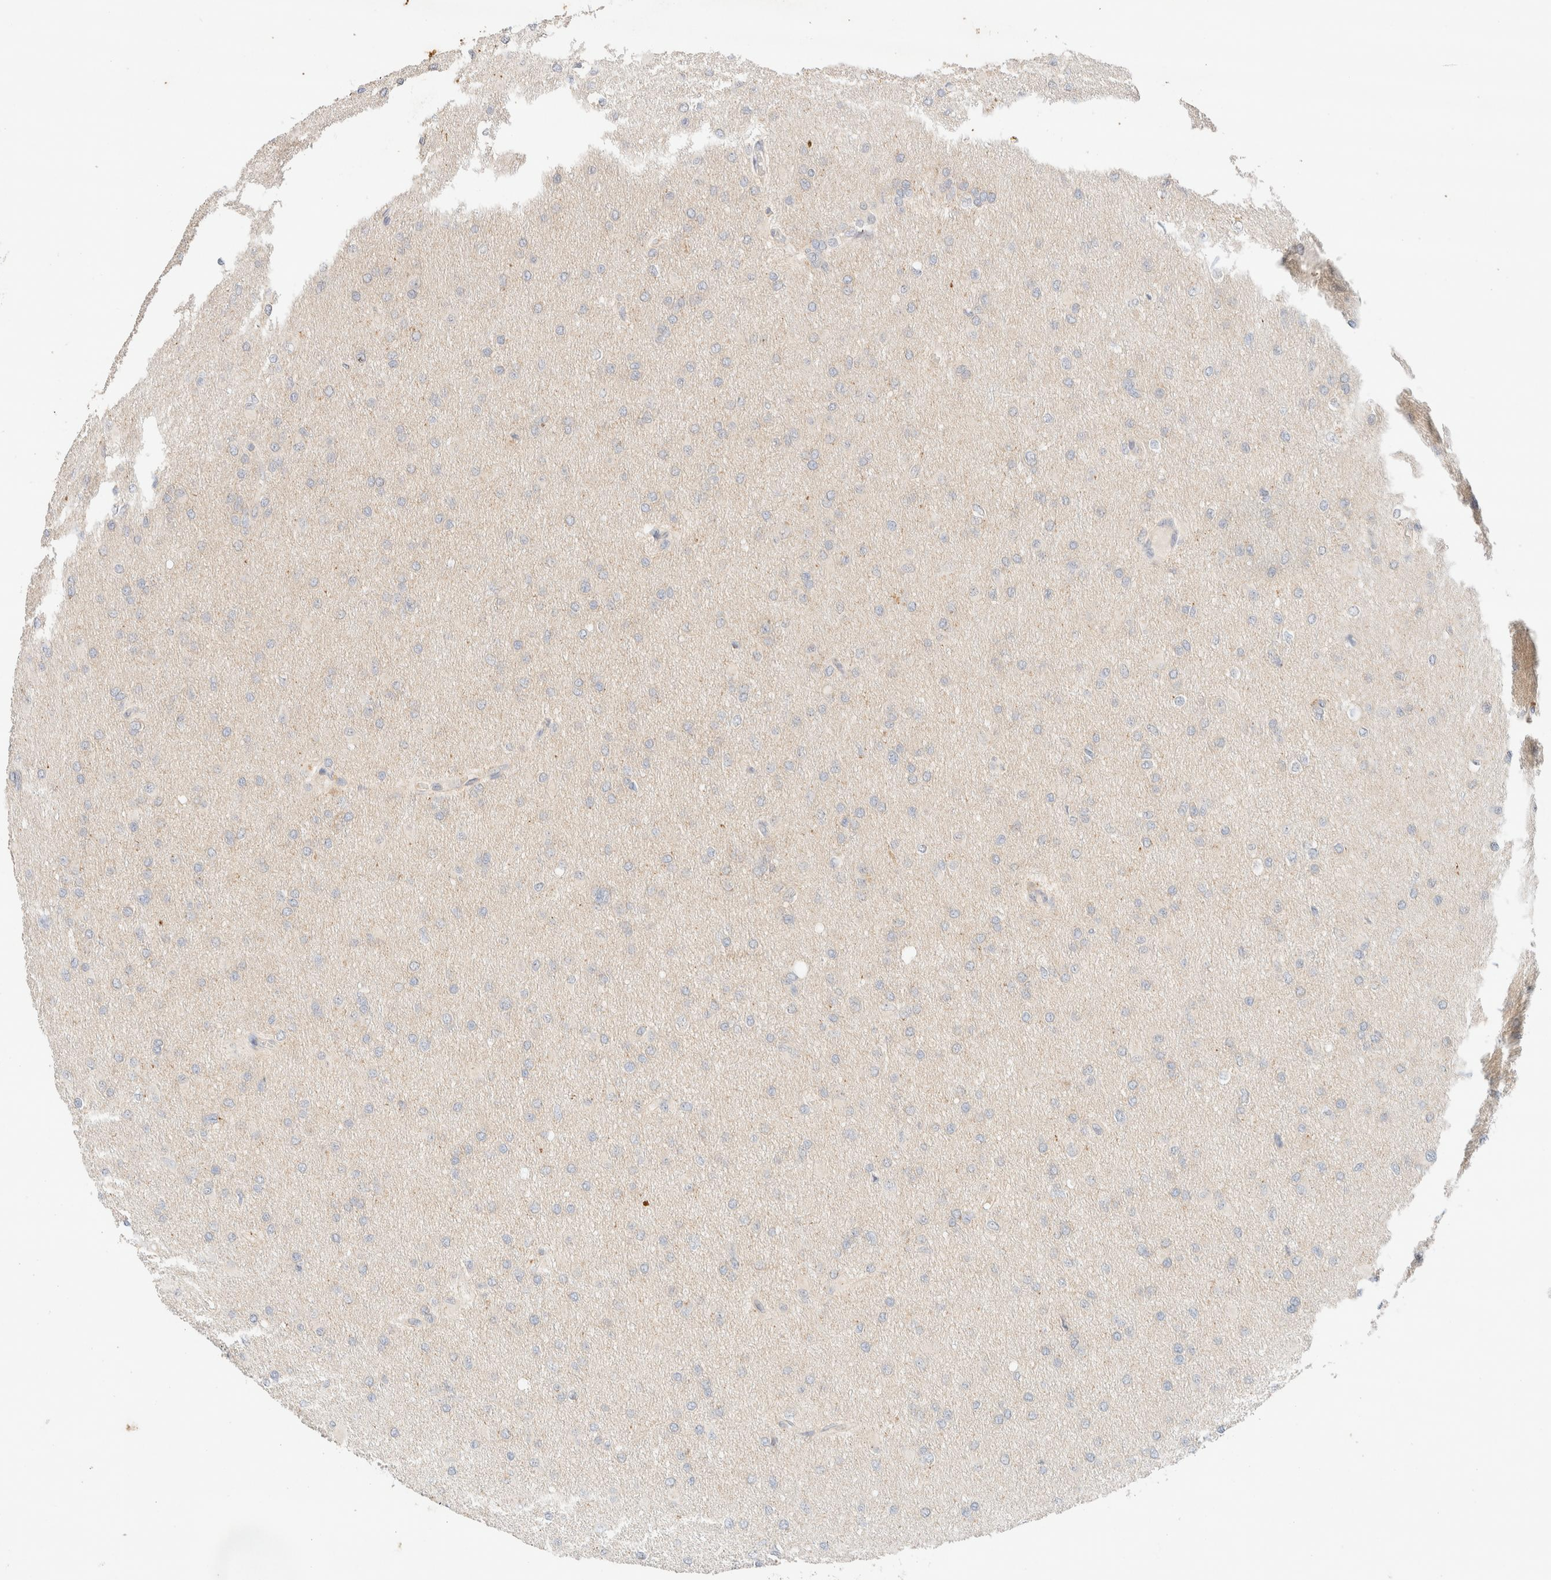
{"staining": {"intensity": "negative", "quantity": "none", "location": "none"}, "tissue": "glioma", "cell_type": "Tumor cells", "image_type": "cancer", "snomed": [{"axis": "morphology", "description": "Glioma, malignant, High grade"}, {"axis": "topography", "description": "Cerebral cortex"}], "caption": "An IHC histopathology image of malignant high-grade glioma is shown. There is no staining in tumor cells of malignant high-grade glioma.", "gene": "SGSM2", "patient": {"sex": "female", "age": 36}}